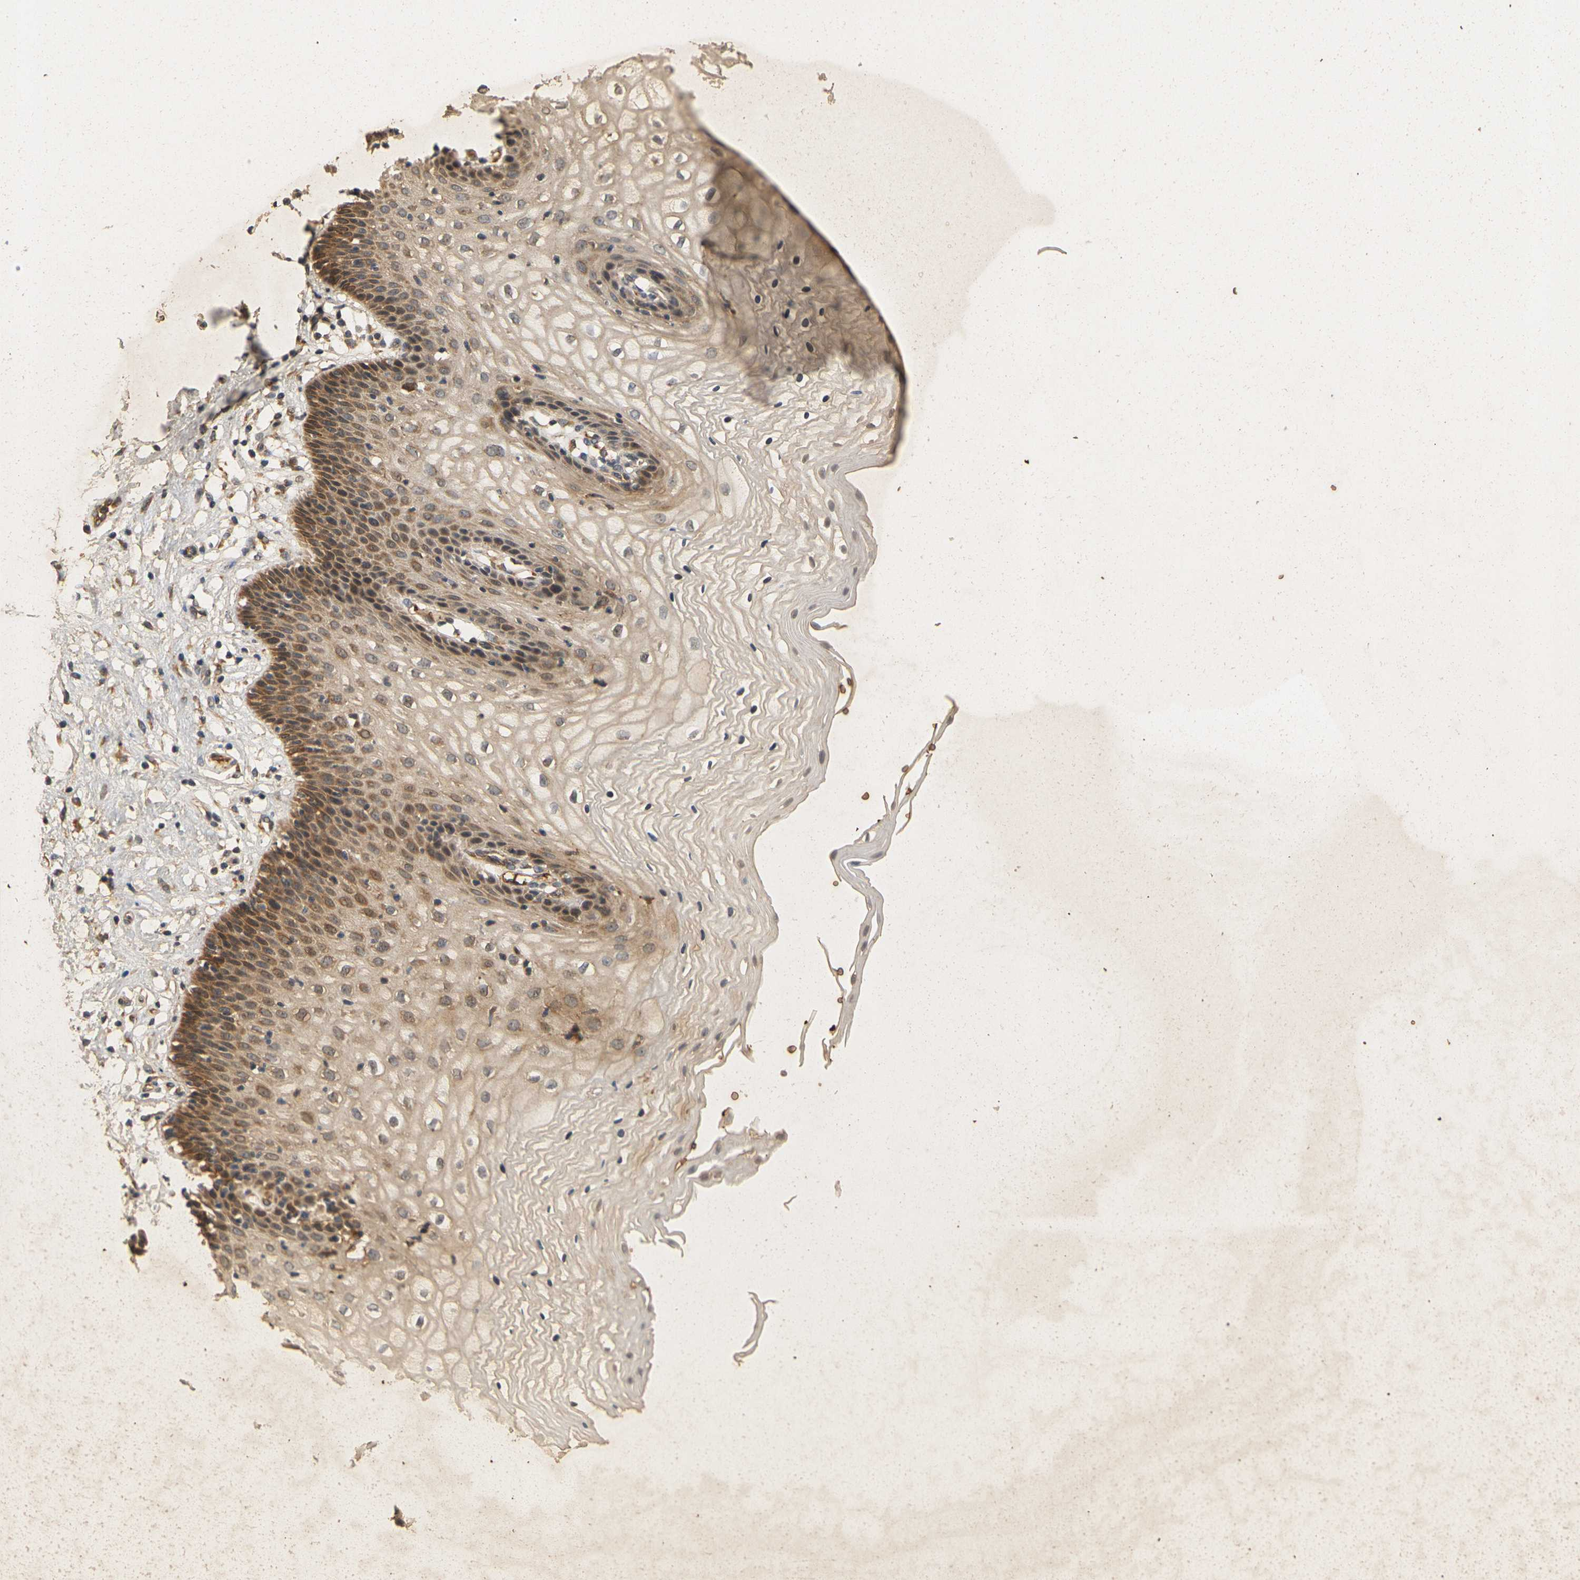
{"staining": {"intensity": "moderate", "quantity": "25%-75%", "location": "cytoplasmic/membranous"}, "tissue": "vagina", "cell_type": "Squamous epithelial cells", "image_type": "normal", "snomed": [{"axis": "morphology", "description": "Normal tissue, NOS"}, {"axis": "topography", "description": "Vagina"}], "caption": "Protein expression analysis of benign vagina reveals moderate cytoplasmic/membranous staining in about 25%-75% of squamous epithelial cells.", "gene": "MEGF9", "patient": {"sex": "female", "age": 34}}